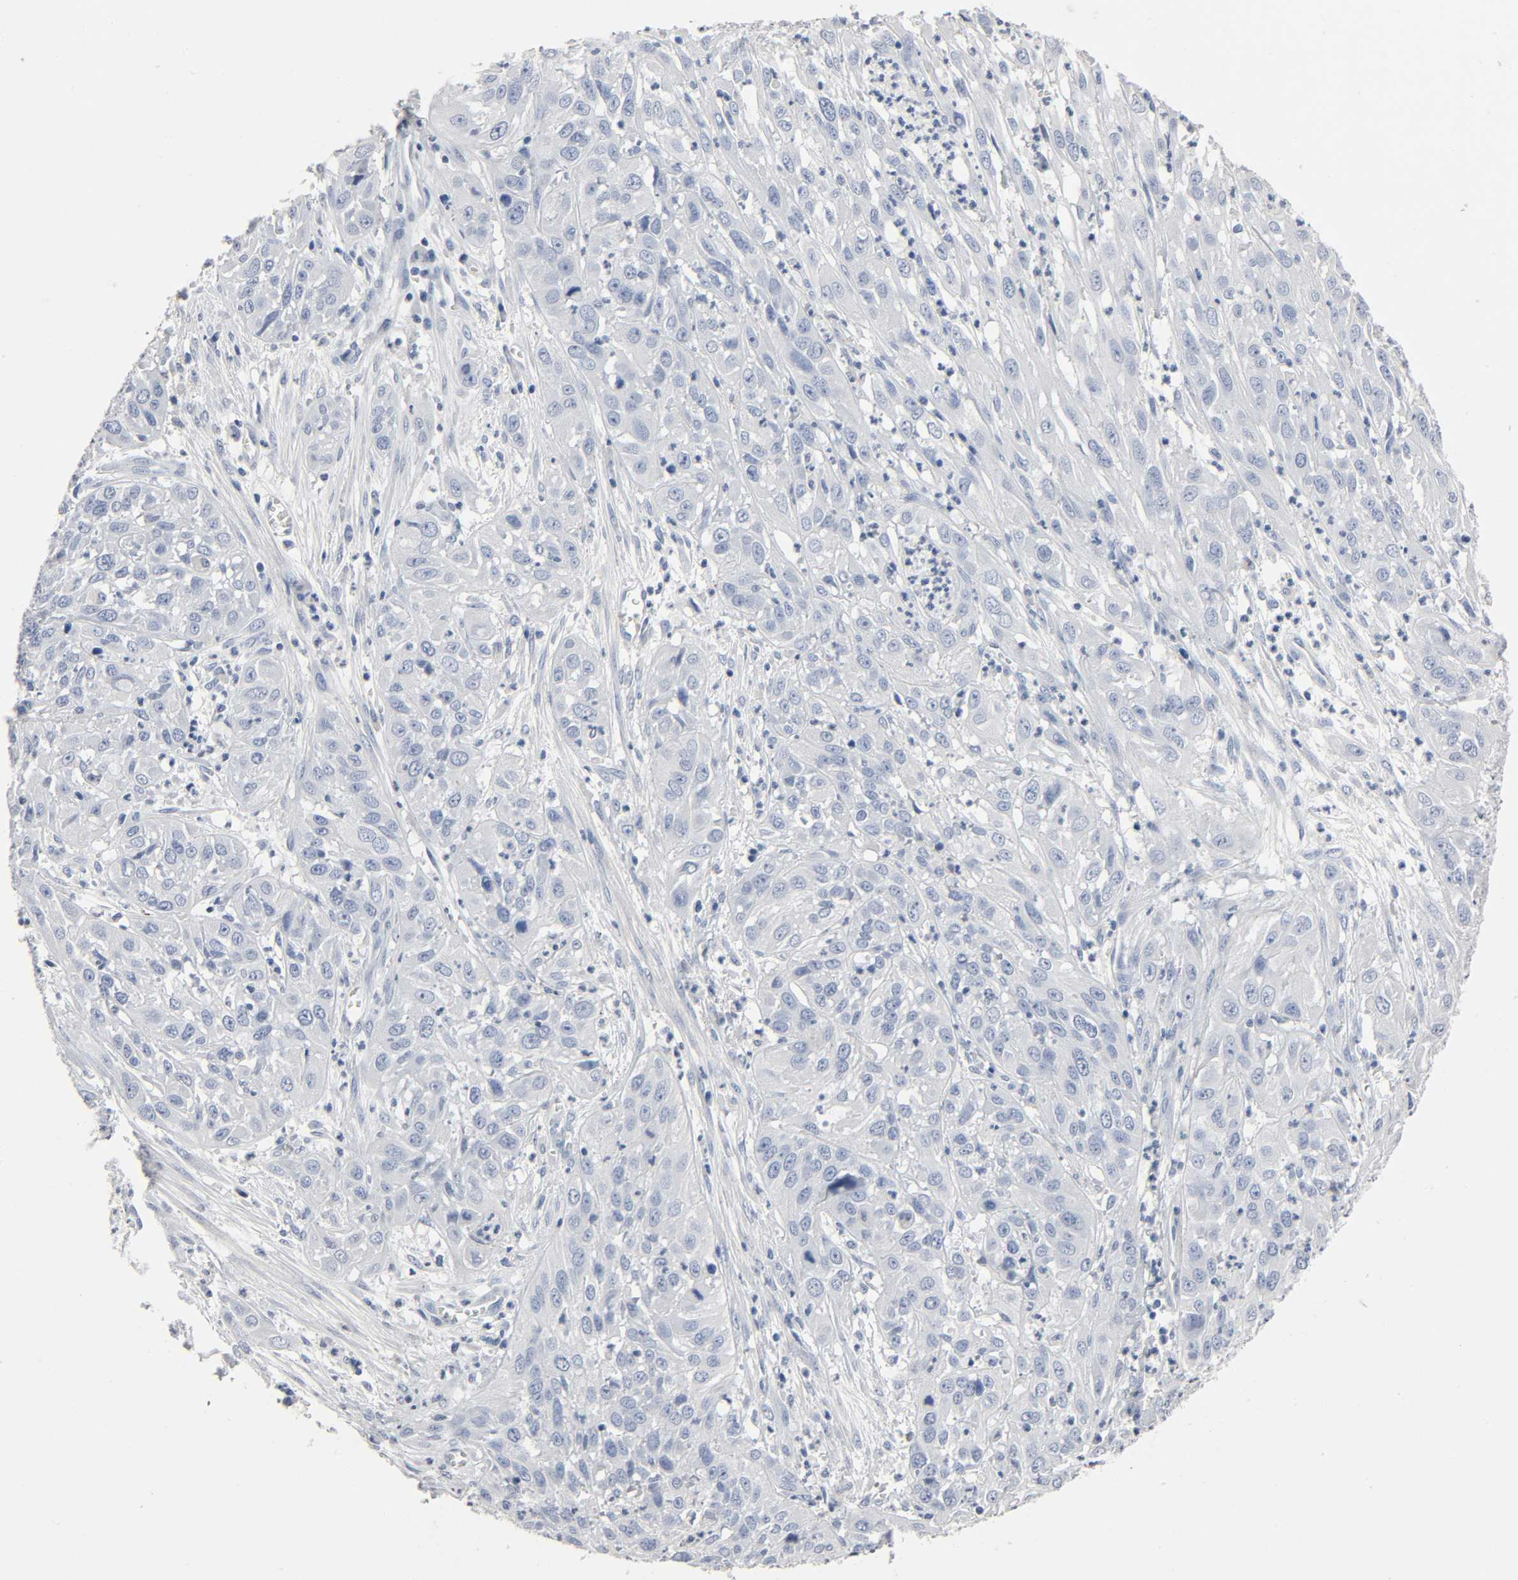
{"staining": {"intensity": "negative", "quantity": "none", "location": "none"}, "tissue": "cervical cancer", "cell_type": "Tumor cells", "image_type": "cancer", "snomed": [{"axis": "morphology", "description": "Squamous cell carcinoma, NOS"}, {"axis": "topography", "description": "Cervix"}], "caption": "An immunohistochemistry micrograph of cervical cancer is shown. There is no staining in tumor cells of cervical cancer. The staining is performed using DAB brown chromogen with nuclei counter-stained in using hematoxylin.", "gene": "FBLN5", "patient": {"sex": "female", "age": 32}}